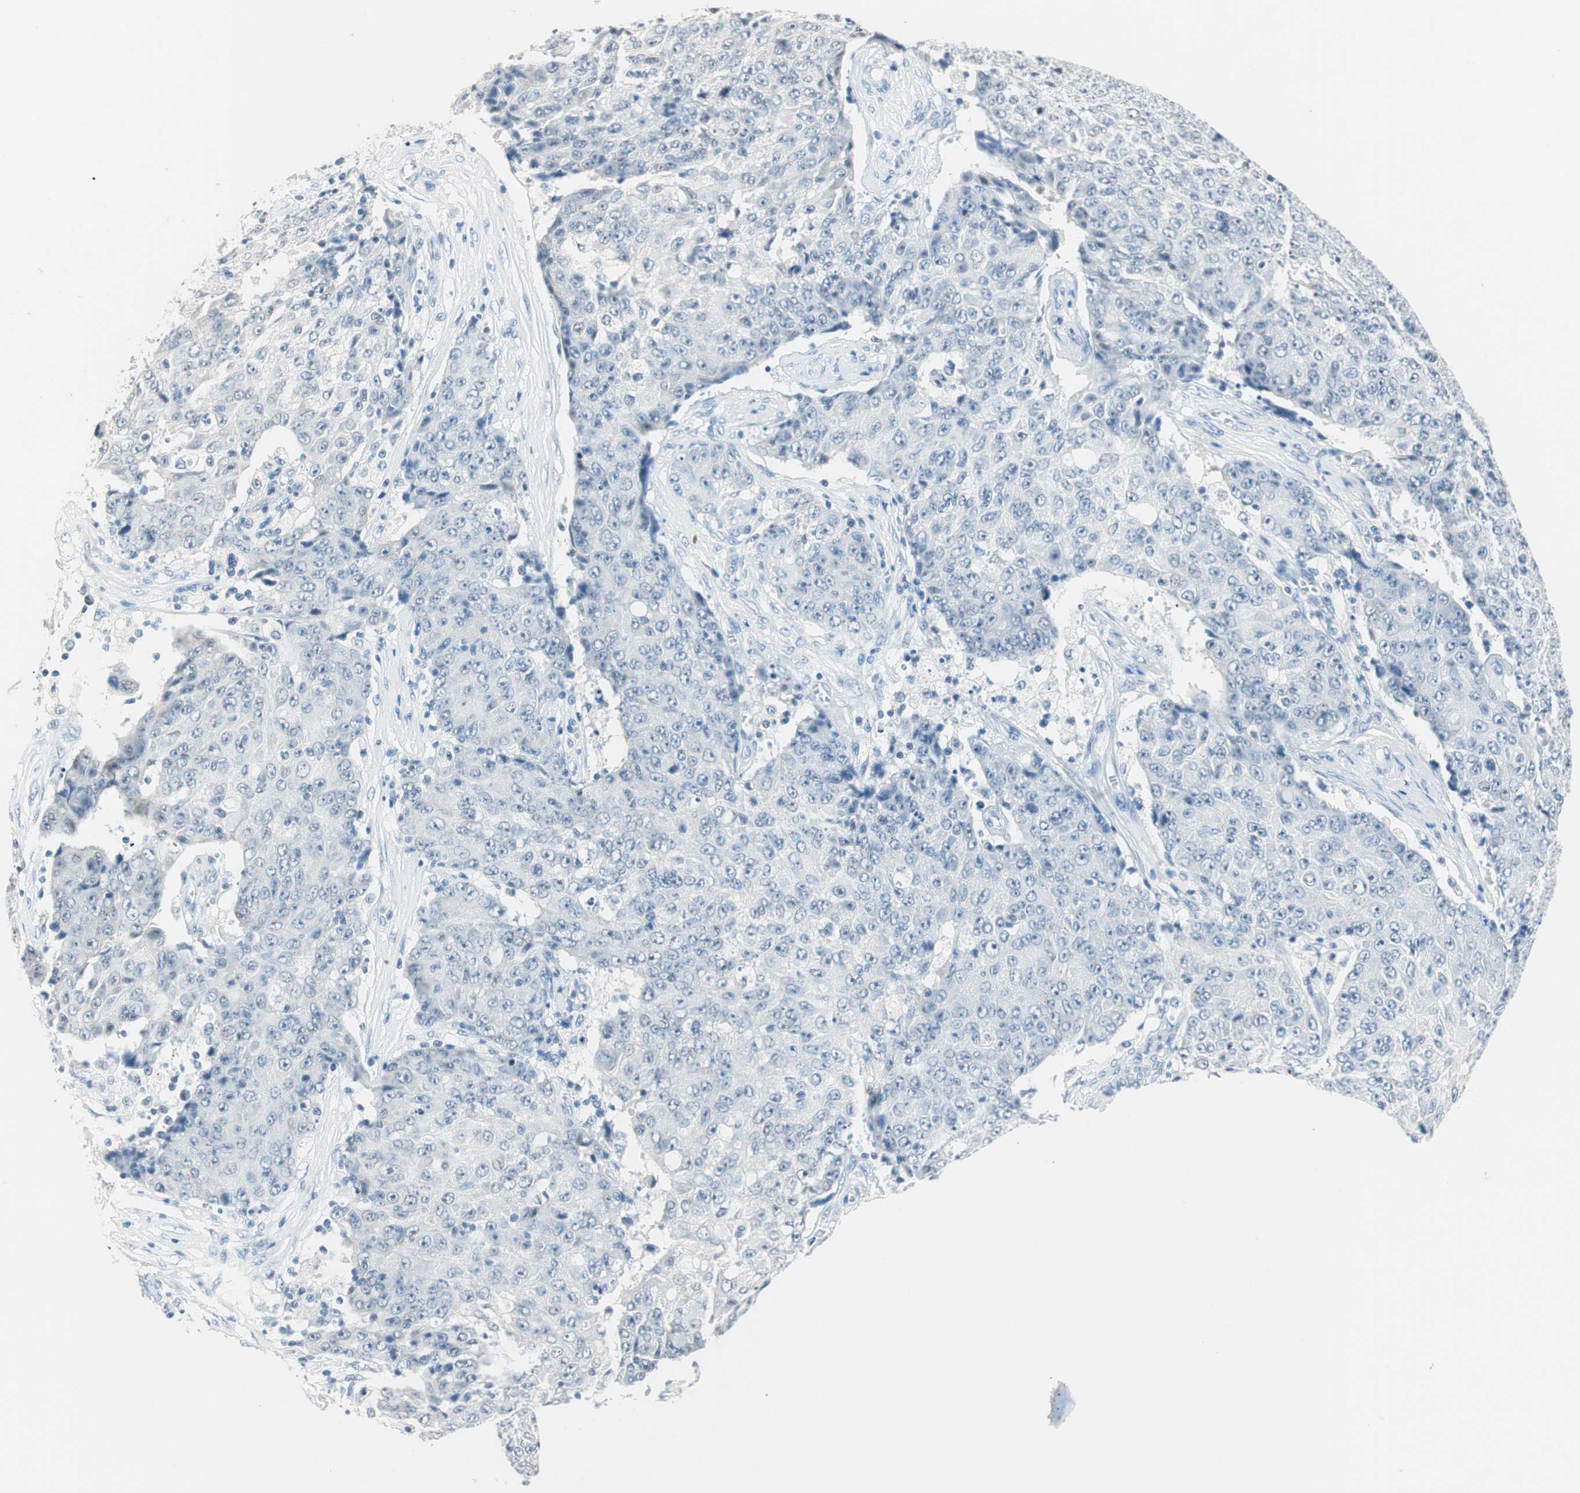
{"staining": {"intensity": "negative", "quantity": "none", "location": "none"}, "tissue": "ovarian cancer", "cell_type": "Tumor cells", "image_type": "cancer", "snomed": [{"axis": "morphology", "description": "Carcinoma, endometroid"}, {"axis": "topography", "description": "Ovary"}], "caption": "Micrograph shows no protein expression in tumor cells of ovarian endometroid carcinoma tissue. (Stains: DAB (3,3'-diaminobenzidine) immunohistochemistry with hematoxylin counter stain, Microscopy: brightfield microscopy at high magnification).", "gene": "HOXB13", "patient": {"sex": "female", "age": 42}}